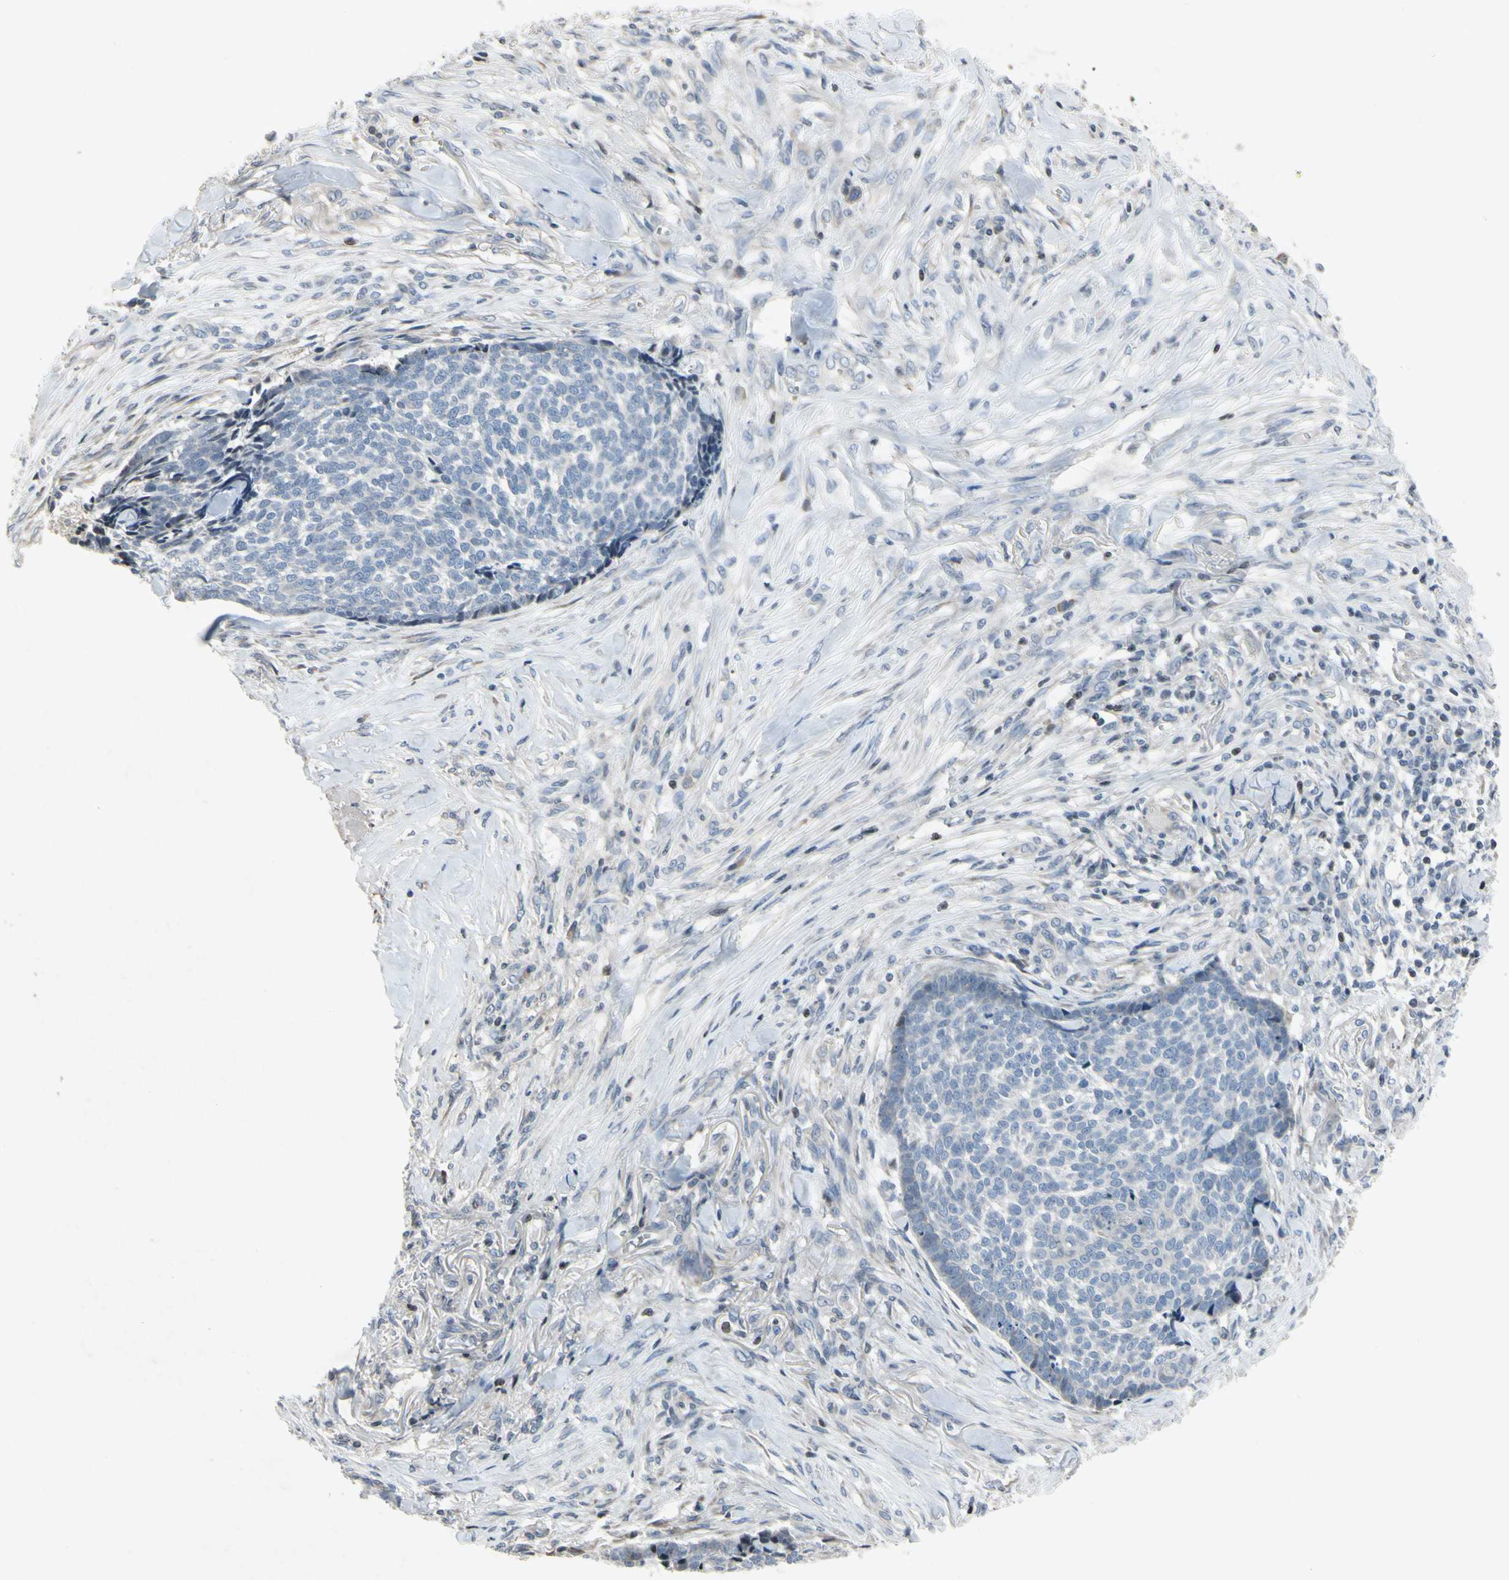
{"staining": {"intensity": "negative", "quantity": "none", "location": "none"}, "tissue": "skin cancer", "cell_type": "Tumor cells", "image_type": "cancer", "snomed": [{"axis": "morphology", "description": "Basal cell carcinoma"}, {"axis": "topography", "description": "Skin"}], "caption": "Tumor cells are negative for protein expression in human skin basal cell carcinoma.", "gene": "ARG1", "patient": {"sex": "male", "age": 84}}